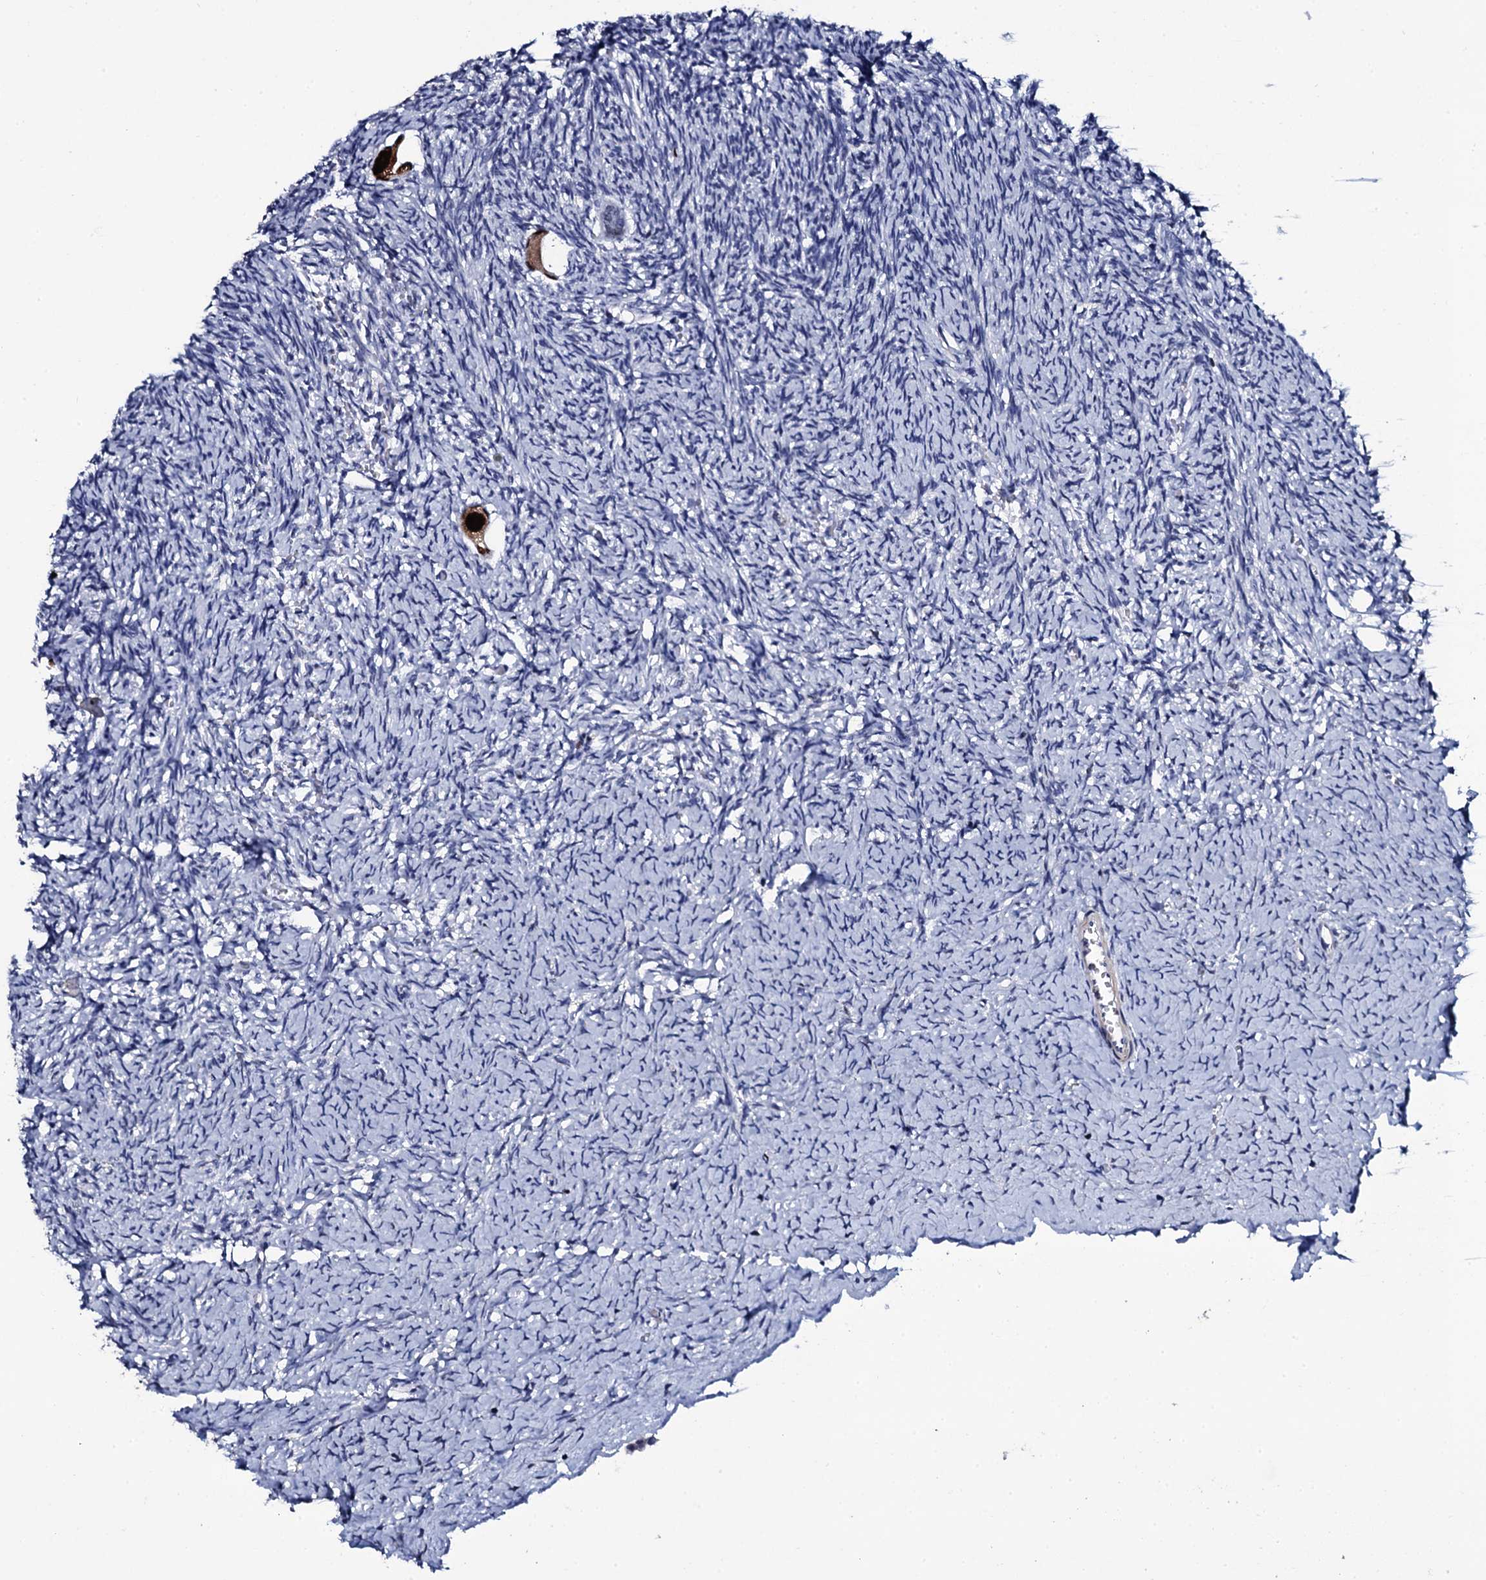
{"staining": {"intensity": "strong", "quantity": ">75%", "location": "cytoplasmic/membranous,nuclear"}, "tissue": "ovary", "cell_type": "Follicle cells", "image_type": "normal", "snomed": [{"axis": "morphology", "description": "Normal tissue, NOS"}, {"axis": "topography", "description": "Ovary"}], "caption": "DAB immunohistochemical staining of normal human ovary demonstrates strong cytoplasmic/membranous,nuclear protein expression in approximately >75% of follicle cells. (DAB IHC with brightfield microscopy, high magnification).", "gene": "NPM2", "patient": {"sex": "female", "age": 39}}